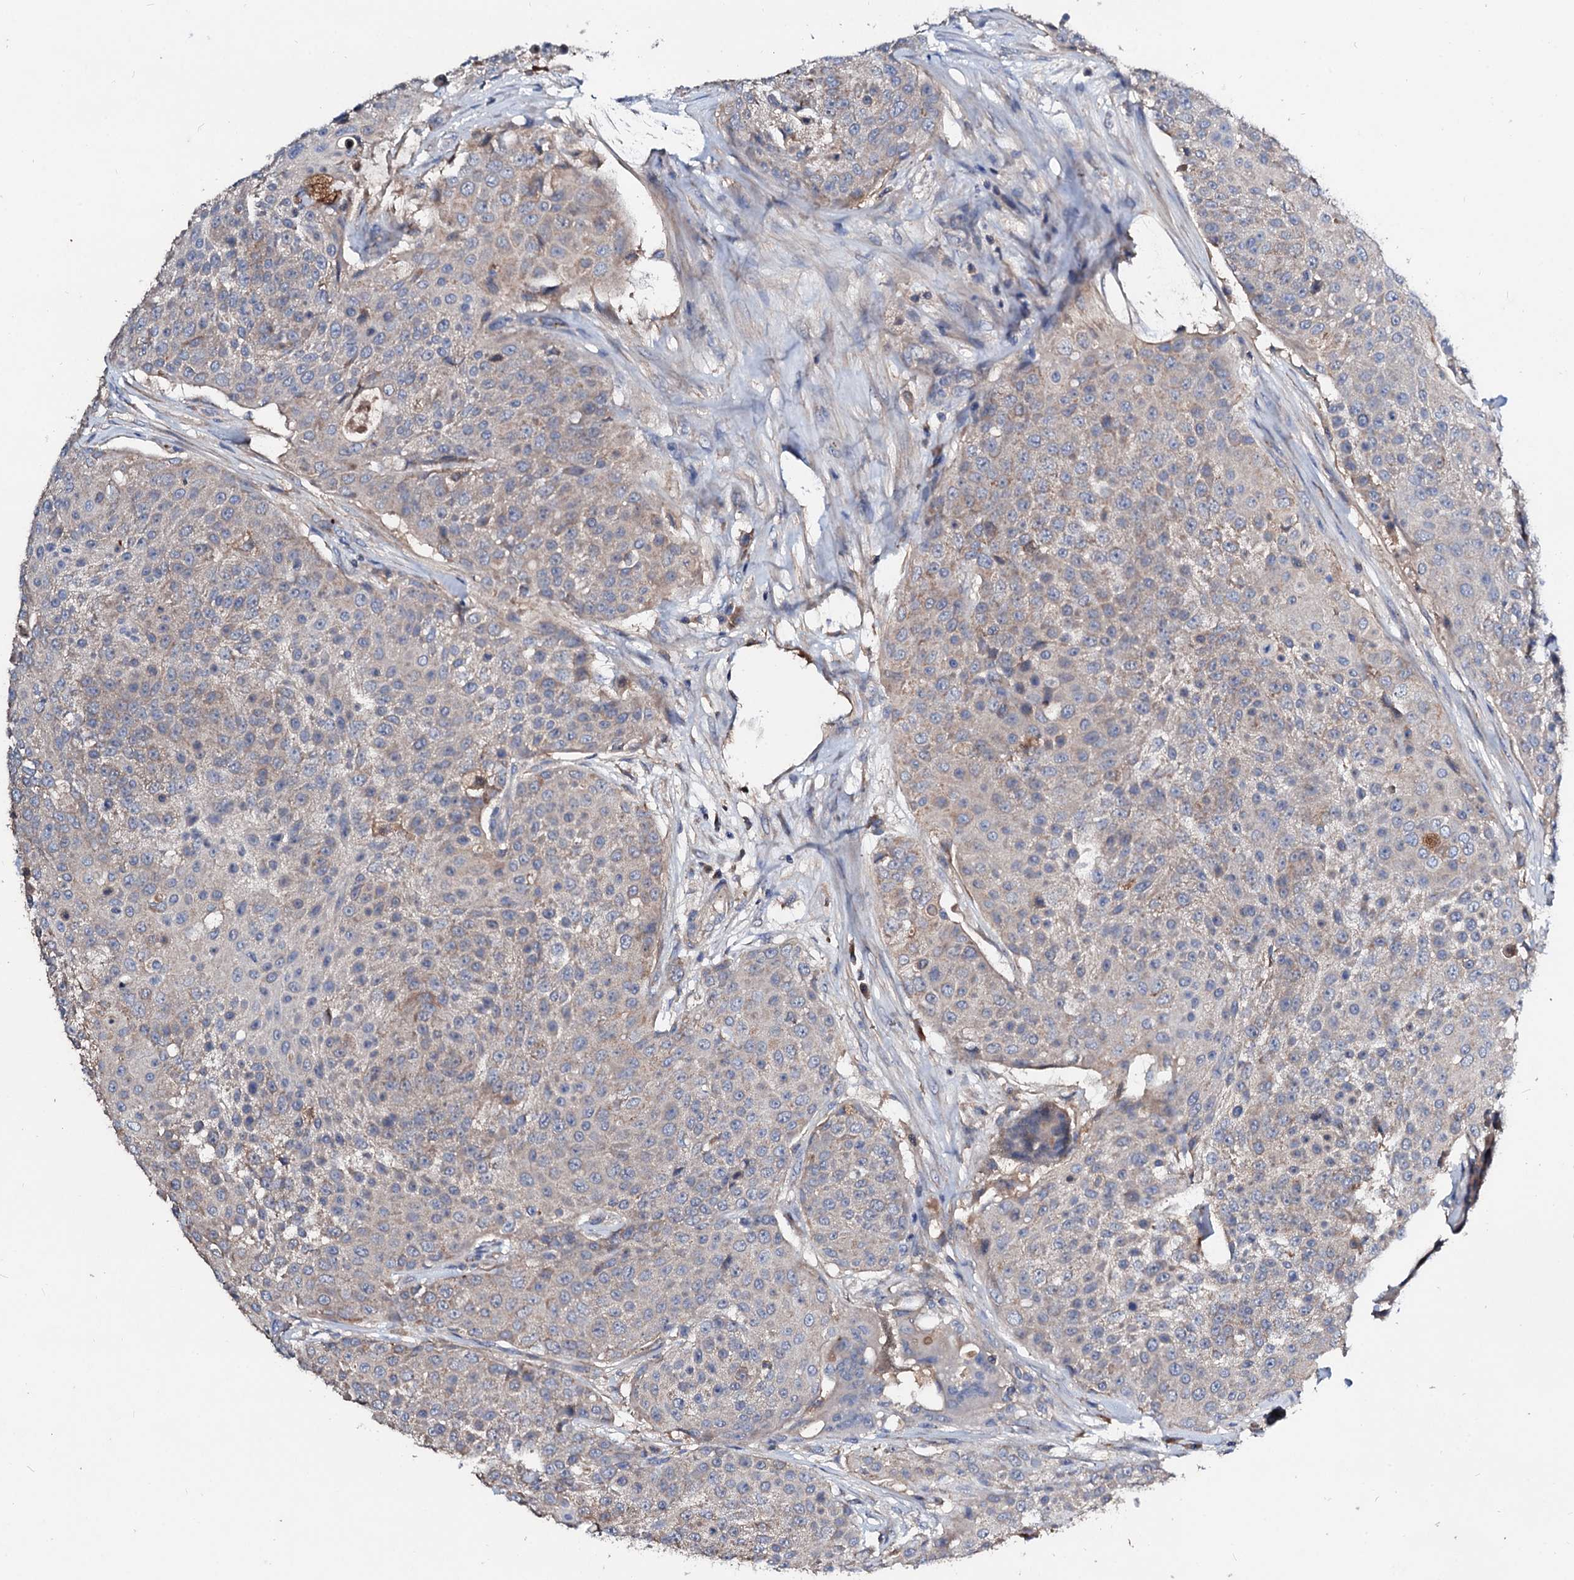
{"staining": {"intensity": "weak", "quantity": "25%-75%", "location": "cytoplasmic/membranous"}, "tissue": "urothelial cancer", "cell_type": "Tumor cells", "image_type": "cancer", "snomed": [{"axis": "morphology", "description": "Urothelial carcinoma, High grade"}, {"axis": "topography", "description": "Urinary bladder"}], "caption": "Protein staining of urothelial cancer tissue reveals weak cytoplasmic/membranous staining in approximately 25%-75% of tumor cells.", "gene": "FIBIN", "patient": {"sex": "female", "age": 63}}